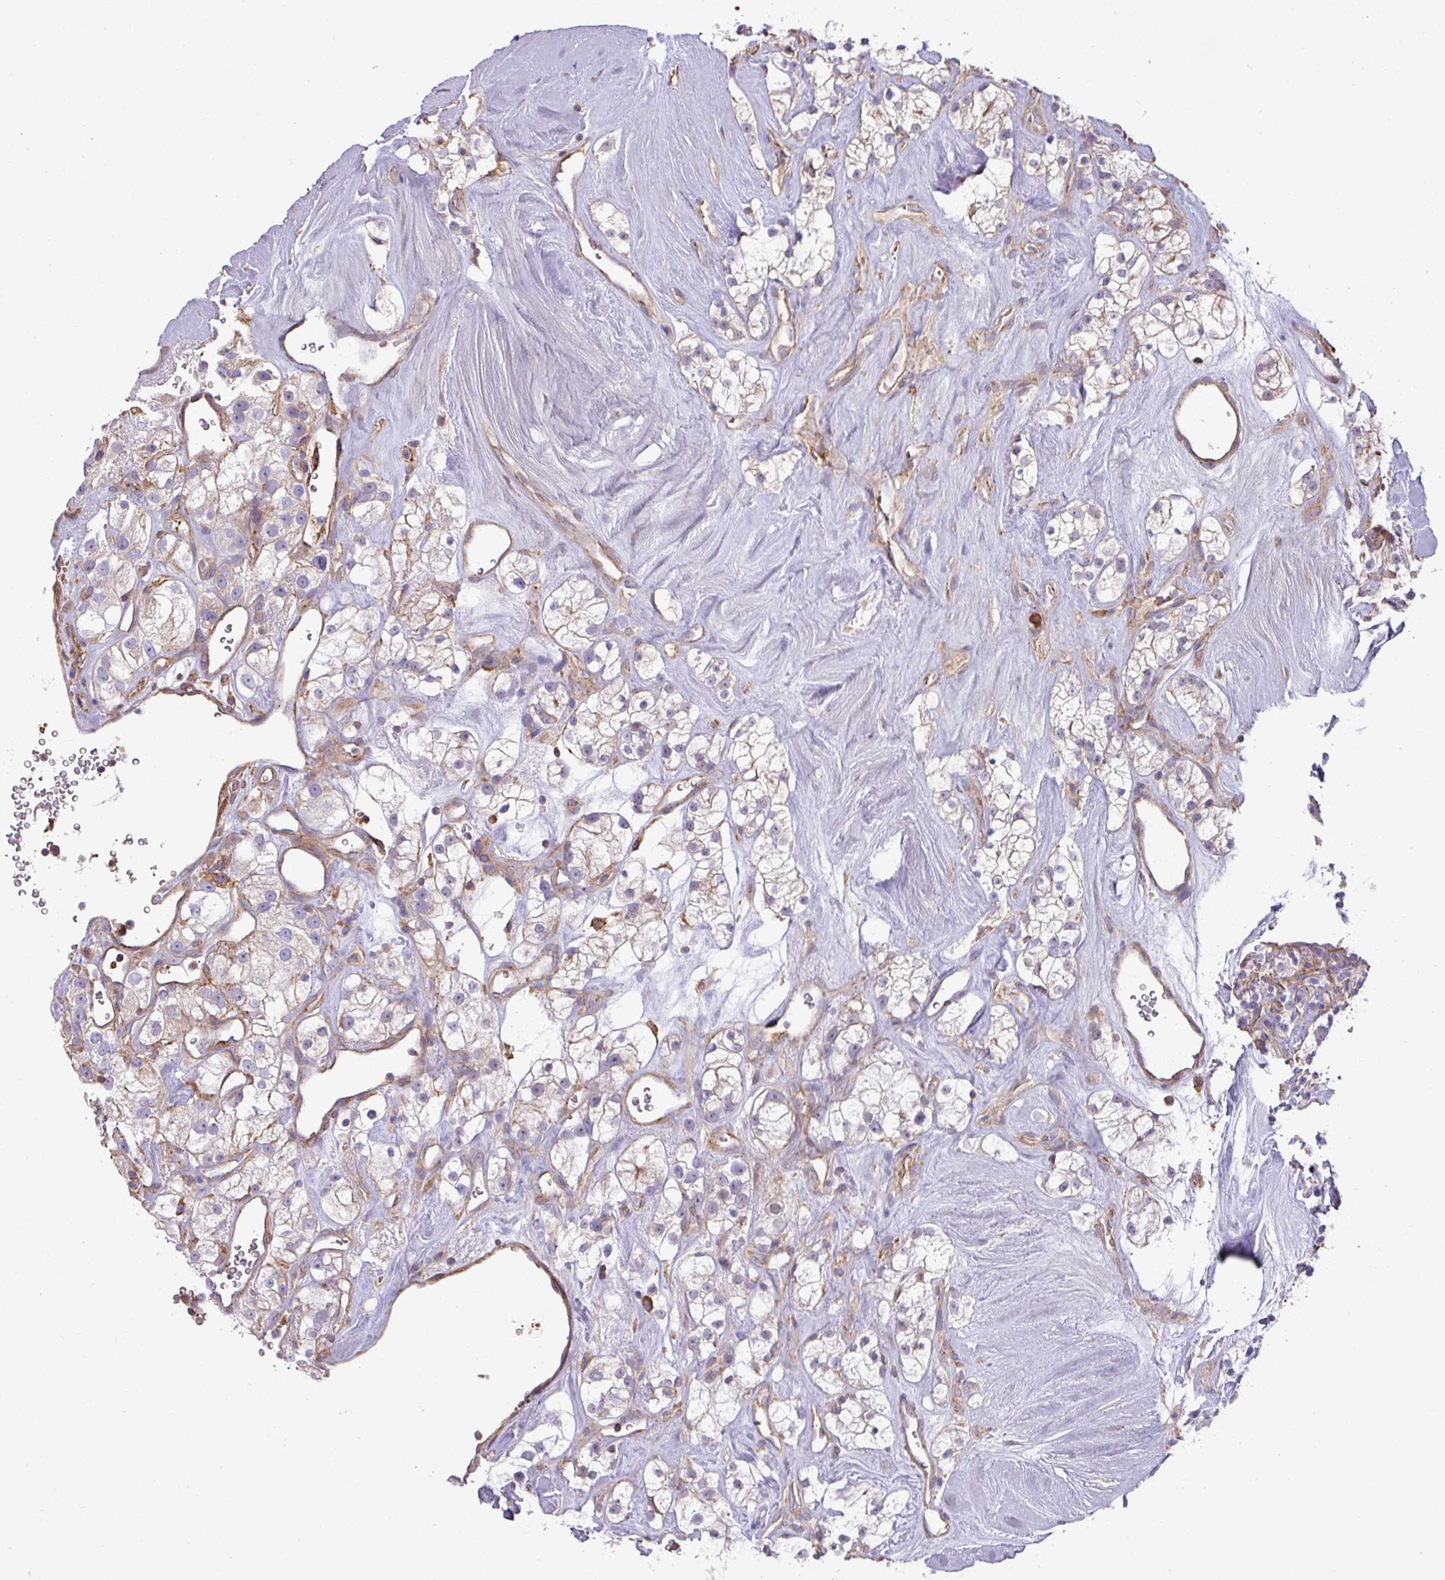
{"staining": {"intensity": "negative", "quantity": "none", "location": "none"}, "tissue": "renal cancer", "cell_type": "Tumor cells", "image_type": "cancer", "snomed": [{"axis": "morphology", "description": "Adenocarcinoma, NOS"}, {"axis": "topography", "description": "Kidney"}], "caption": "Tumor cells show no significant staining in renal cancer (adenocarcinoma).", "gene": "LRRC41", "patient": {"sex": "male", "age": 77}}